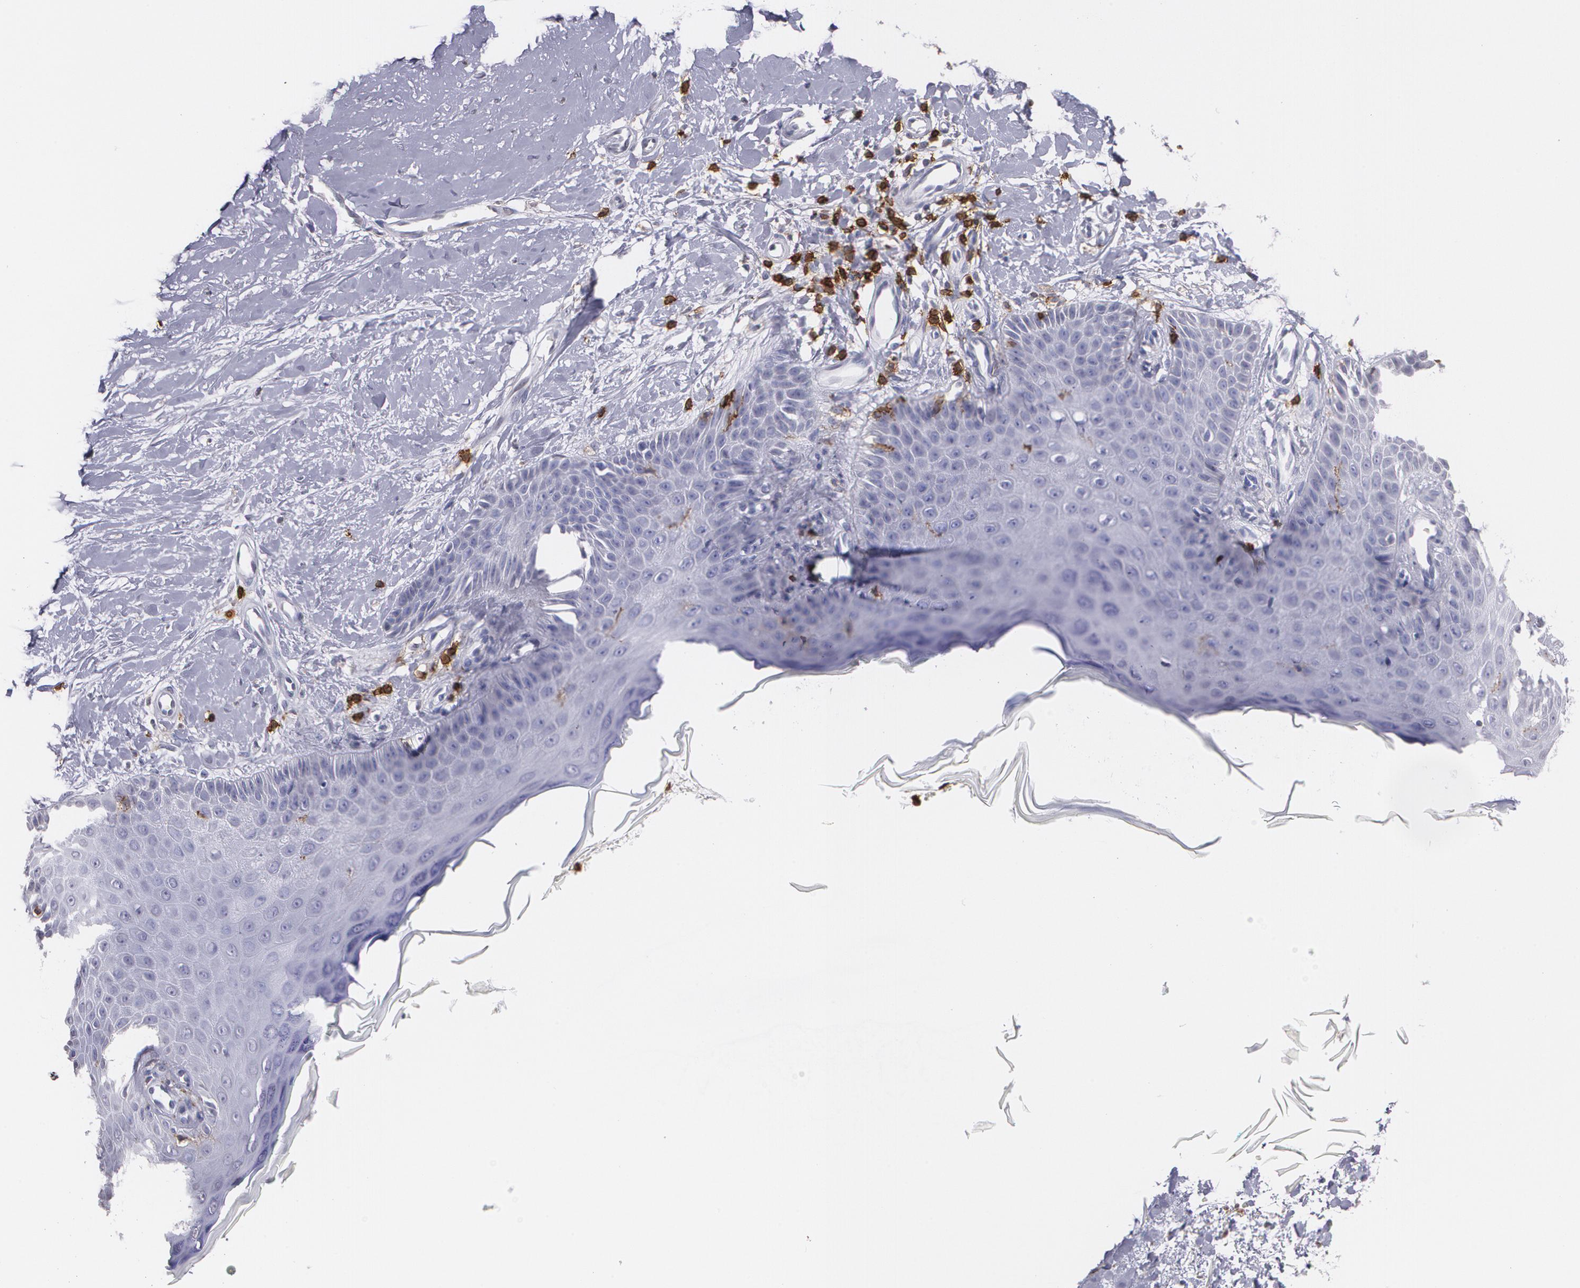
{"staining": {"intensity": "negative", "quantity": "none", "location": "none"}, "tissue": "skin cancer", "cell_type": "Tumor cells", "image_type": "cancer", "snomed": [{"axis": "morphology", "description": "Squamous cell carcinoma, NOS"}, {"axis": "topography", "description": "Skin"}], "caption": "Tumor cells show no significant positivity in skin cancer (squamous cell carcinoma).", "gene": "PTPRC", "patient": {"sex": "female", "age": 40}}